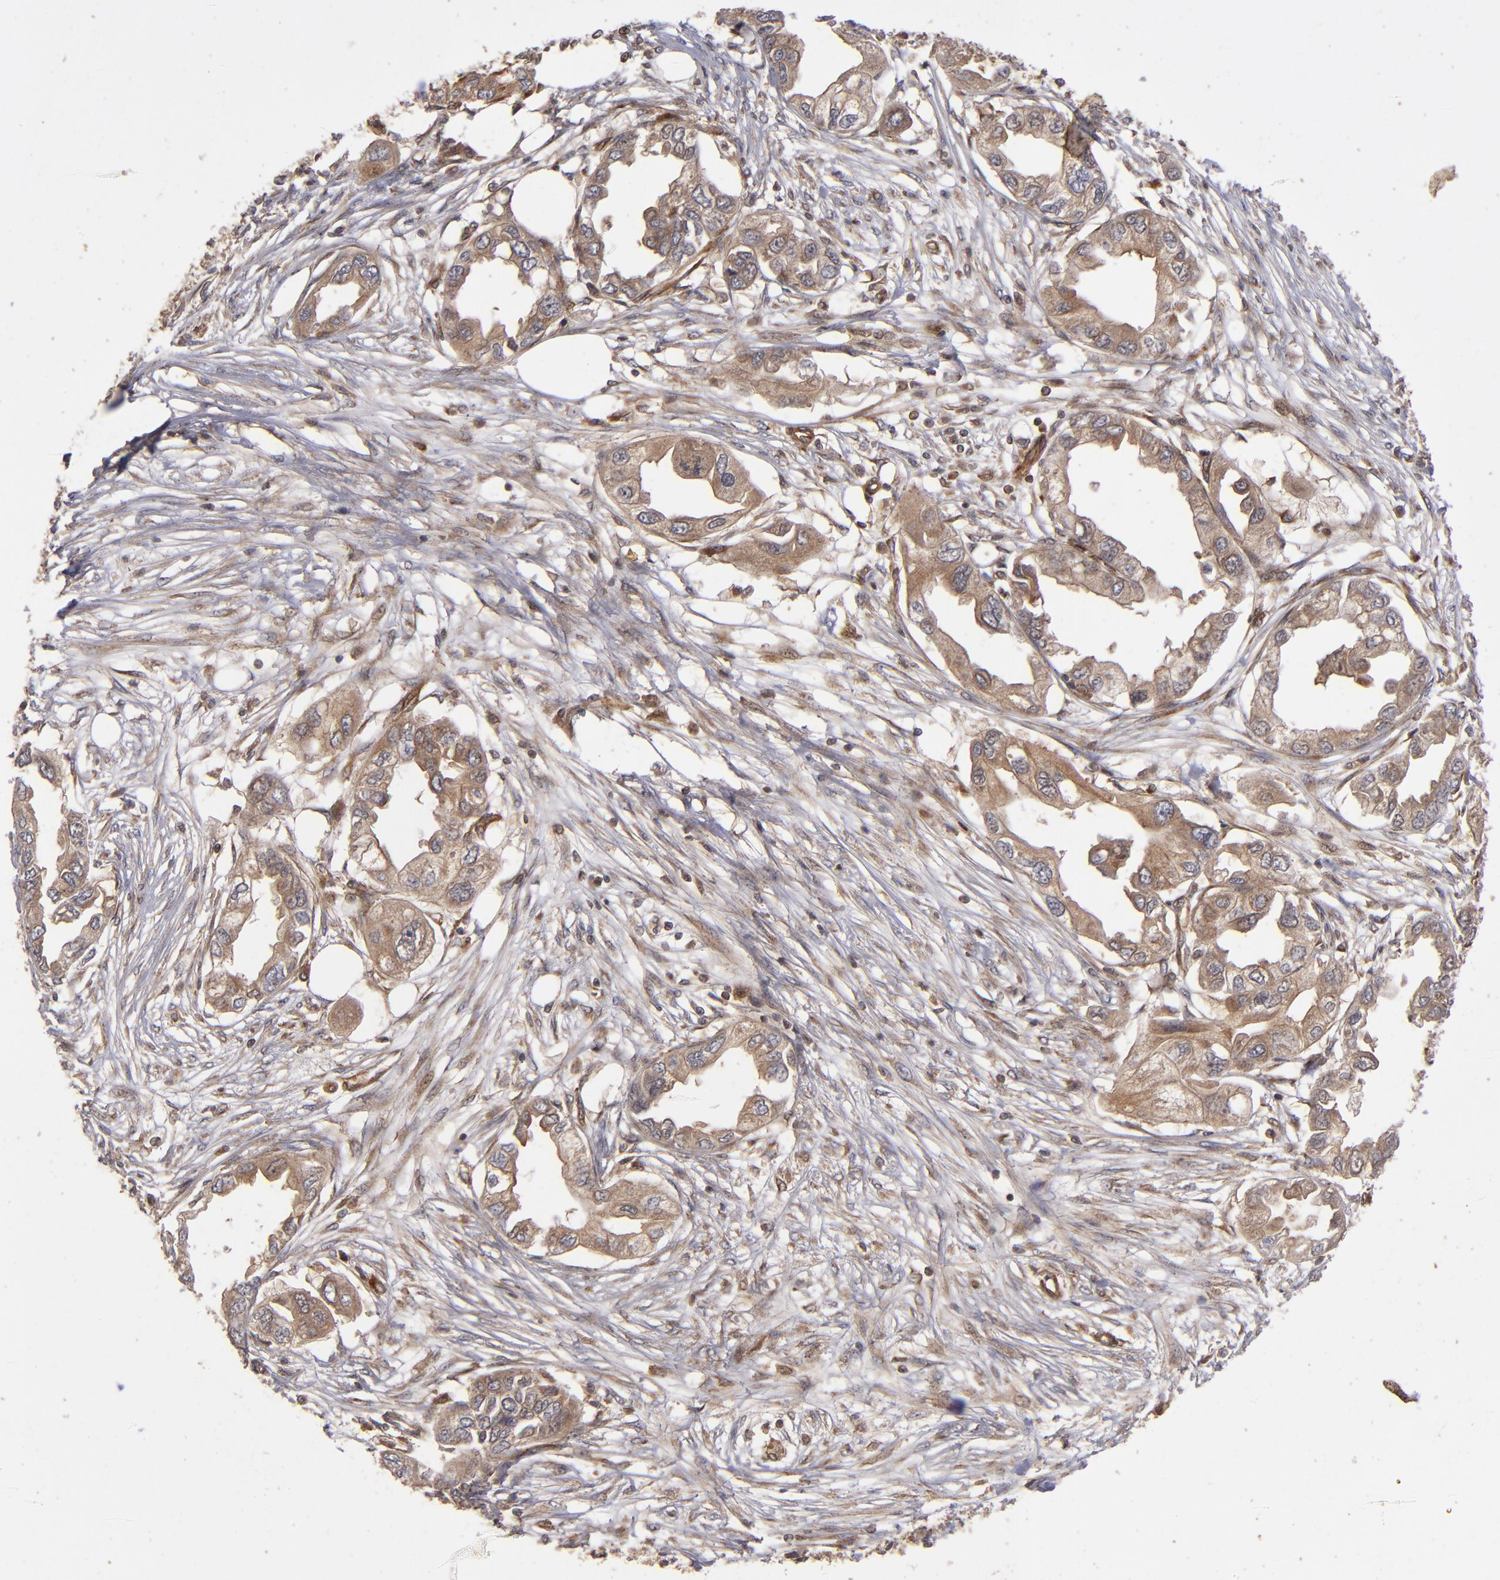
{"staining": {"intensity": "moderate", "quantity": ">75%", "location": "cytoplasmic/membranous"}, "tissue": "endometrial cancer", "cell_type": "Tumor cells", "image_type": "cancer", "snomed": [{"axis": "morphology", "description": "Adenocarcinoma, NOS"}, {"axis": "topography", "description": "Endometrium"}], "caption": "The histopathology image exhibits a brown stain indicating the presence of a protein in the cytoplasmic/membranous of tumor cells in adenocarcinoma (endometrial).", "gene": "BDKRB1", "patient": {"sex": "female", "age": 67}}